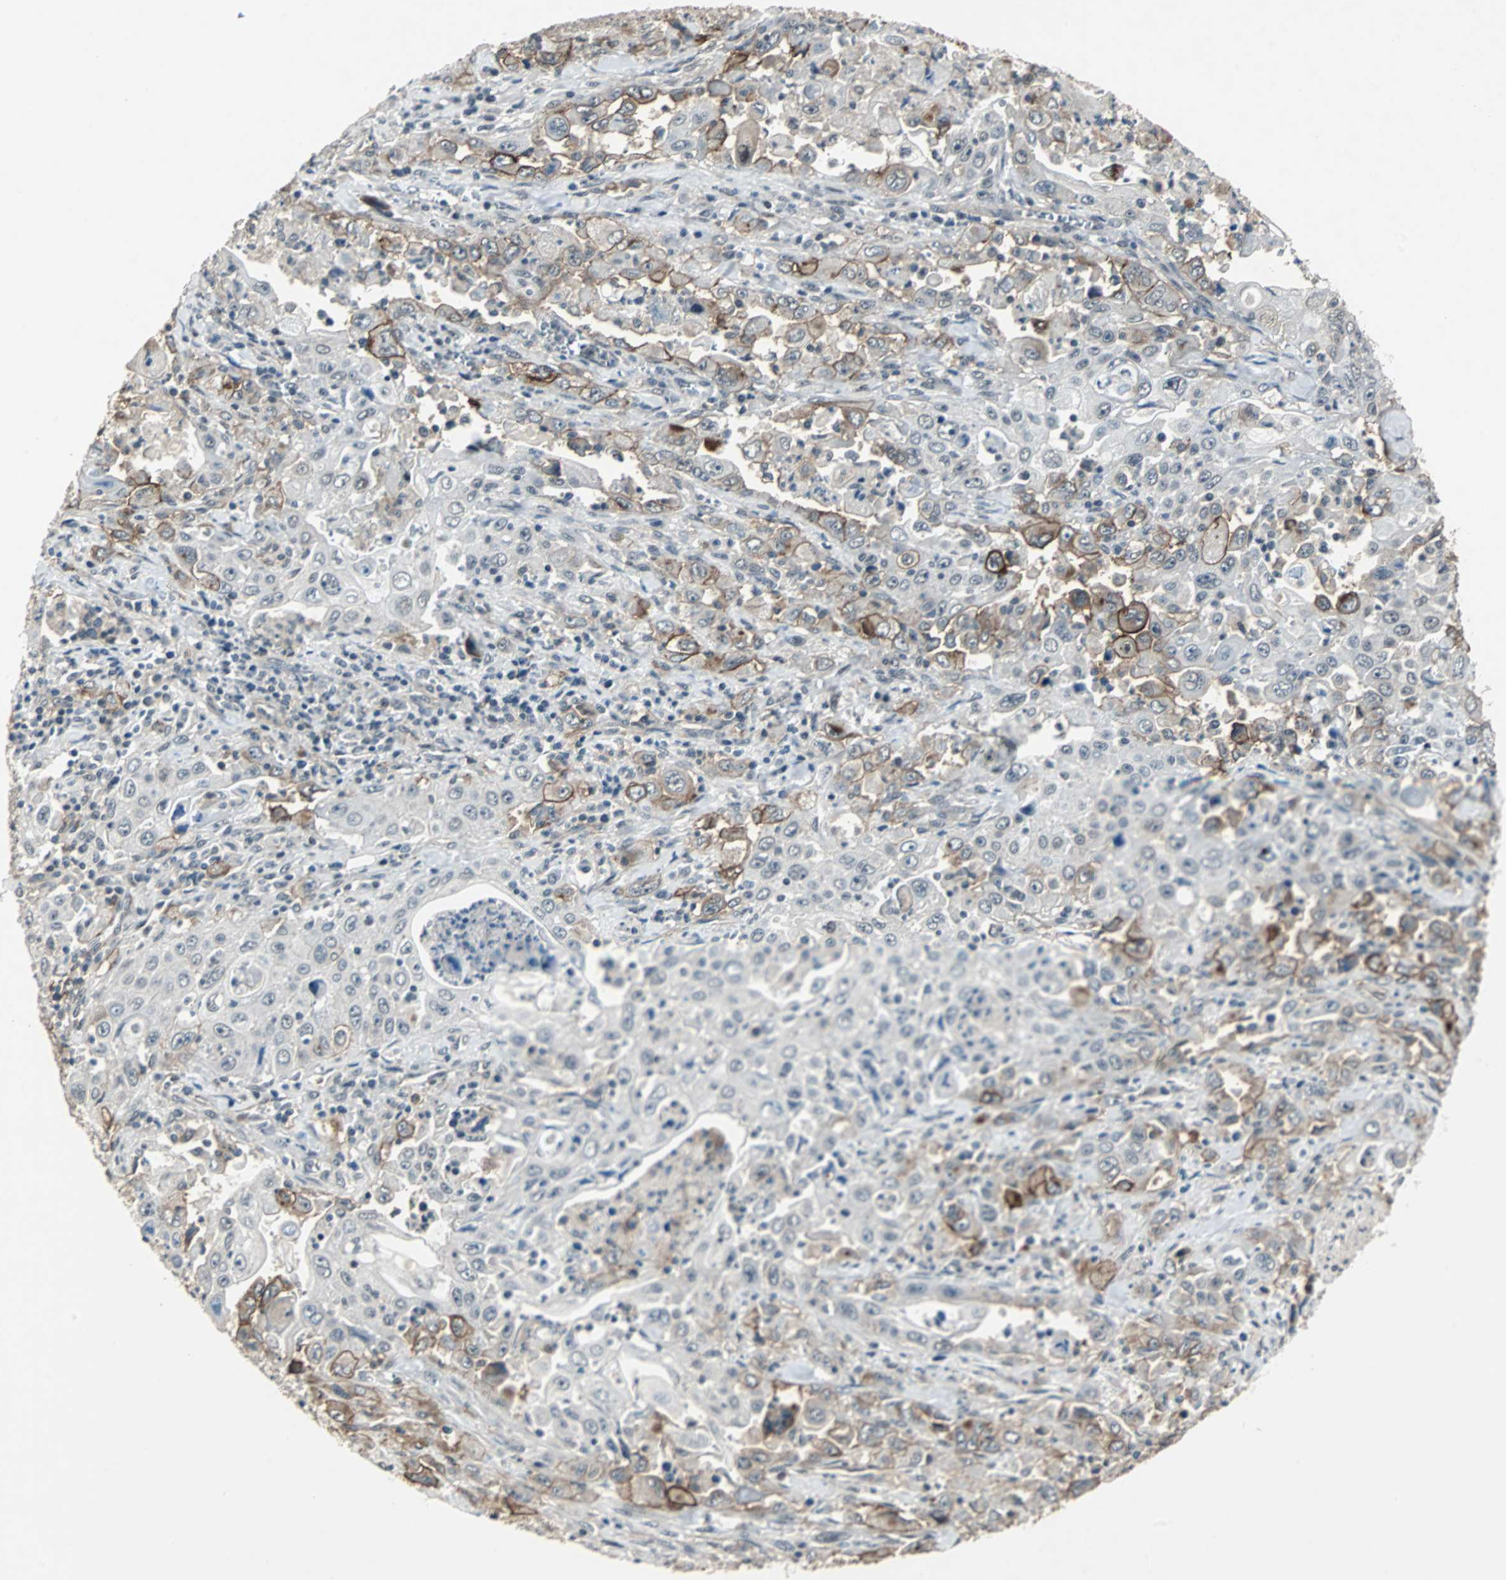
{"staining": {"intensity": "moderate", "quantity": "<25%", "location": "cytoplasmic/membranous"}, "tissue": "pancreatic cancer", "cell_type": "Tumor cells", "image_type": "cancer", "snomed": [{"axis": "morphology", "description": "Adenocarcinoma, NOS"}, {"axis": "topography", "description": "Pancreas"}], "caption": "Human pancreatic cancer stained with a brown dye exhibits moderate cytoplasmic/membranous positive staining in approximately <25% of tumor cells.", "gene": "MKX", "patient": {"sex": "male", "age": 70}}